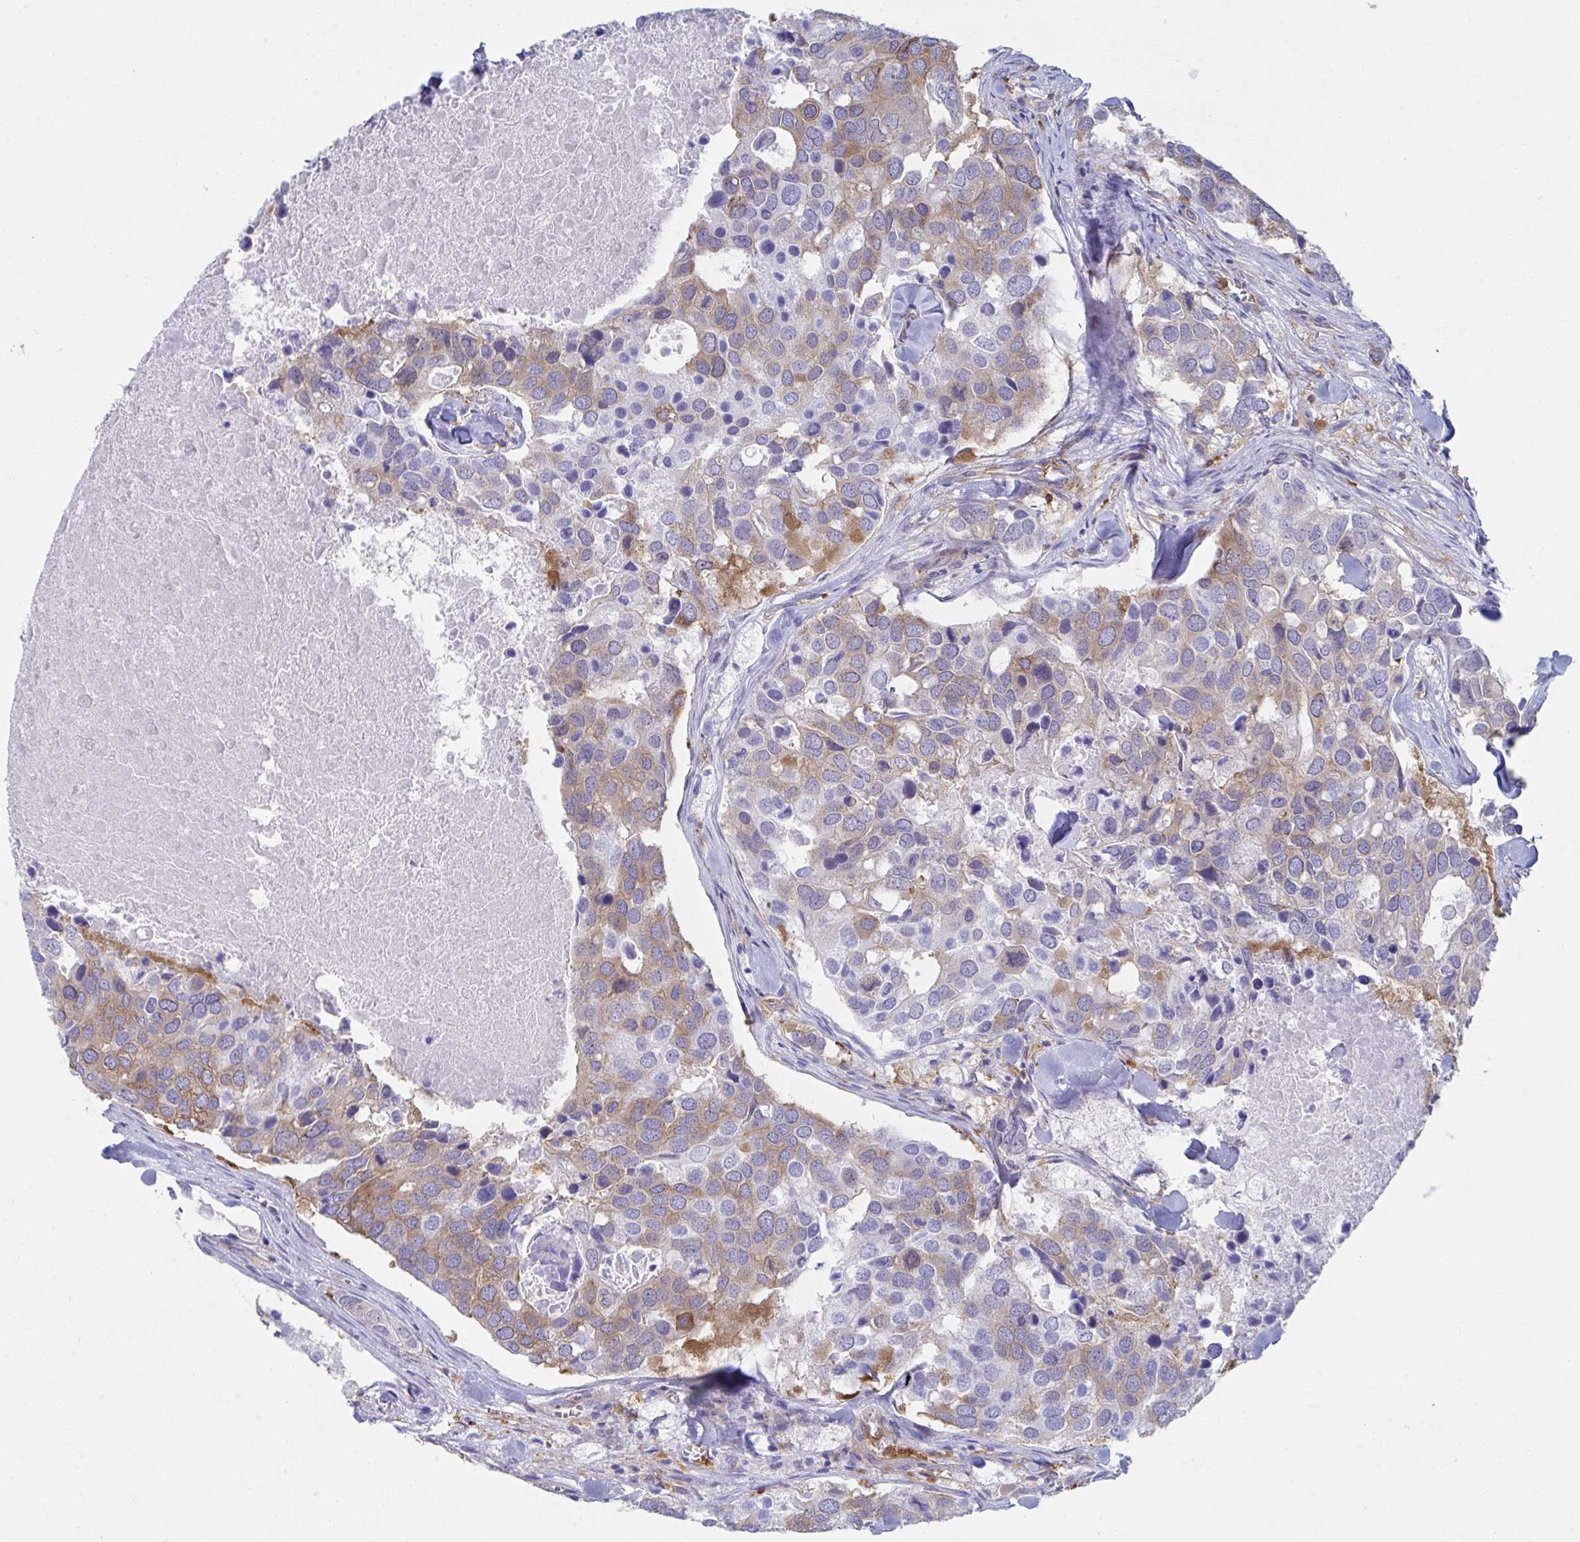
{"staining": {"intensity": "moderate", "quantity": "25%-75%", "location": "cytoplasmic/membranous"}, "tissue": "breast cancer", "cell_type": "Tumor cells", "image_type": "cancer", "snomed": [{"axis": "morphology", "description": "Duct carcinoma"}, {"axis": "topography", "description": "Breast"}], "caption": "Breast cancer (intraductal carcinoma) stained for a protein reveals moderate cytoplasmic/membranous positivity in tumor cells.", "gene": "WNK1", "patient": {"sex": "female", "age": 83}}